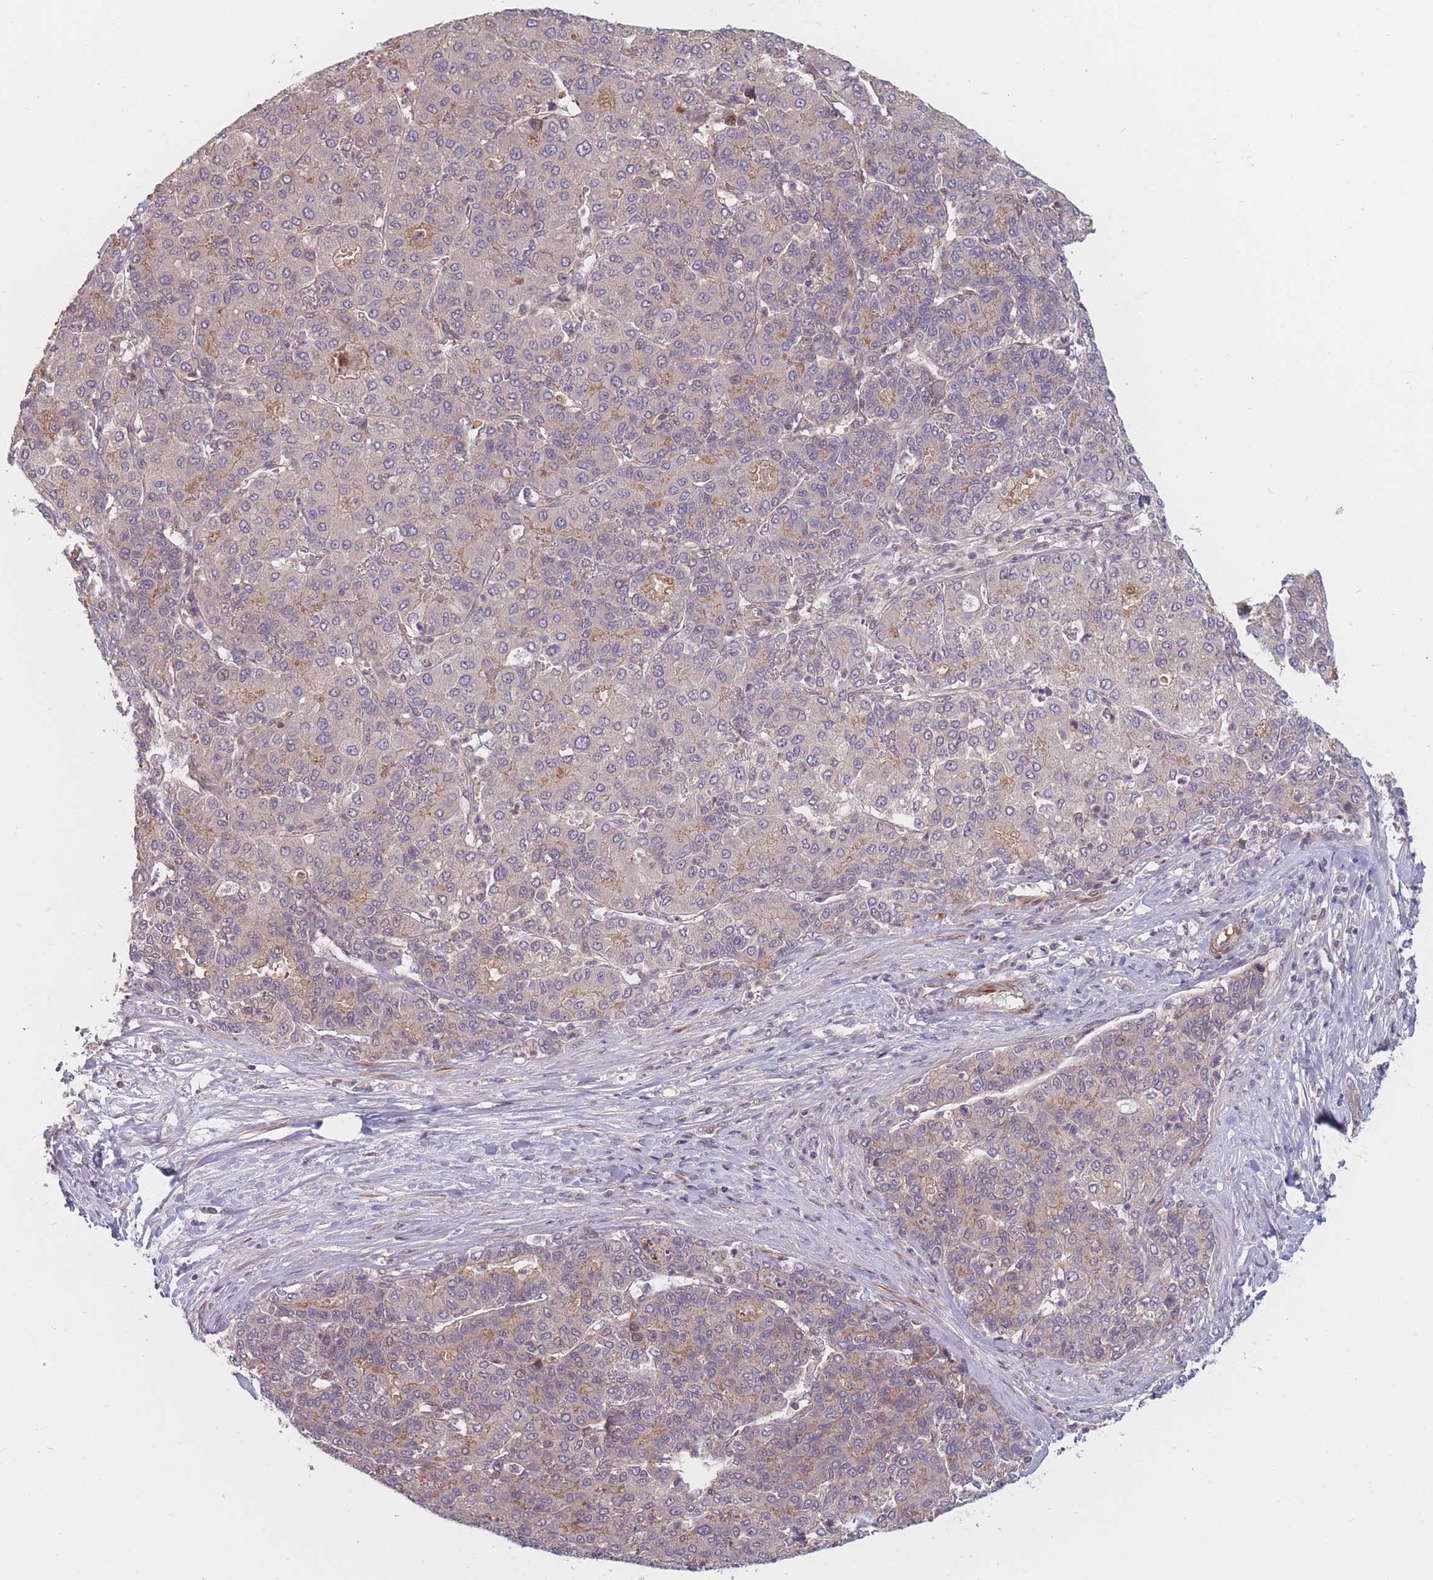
{"staining": {"intensity": "weak", "quantity": "<25%", "location": "cytoplasmic/membranous"}, "tissue": "liver cancer", "cell_type": "Tumor cells", "image_type": "cancer", "snomed": [{"axis": "morphology", "description": "Carcinoma, Hepatocellular, NOS"}, {"axis": "topography", "description": "Liver"}], "caption": "IHC histopathology image of neoplastic tissue: human liver cancer (hepatocellular carcinoma) stained with DAB shows no significant protein staining in tumor cells. Brightfield microscopy of IHC stained with DAB (brown) and hematoxylin (blue), captured at high magnification.", "gene": "FAM153A", "patient": {"sex": "male", "age": 65}}